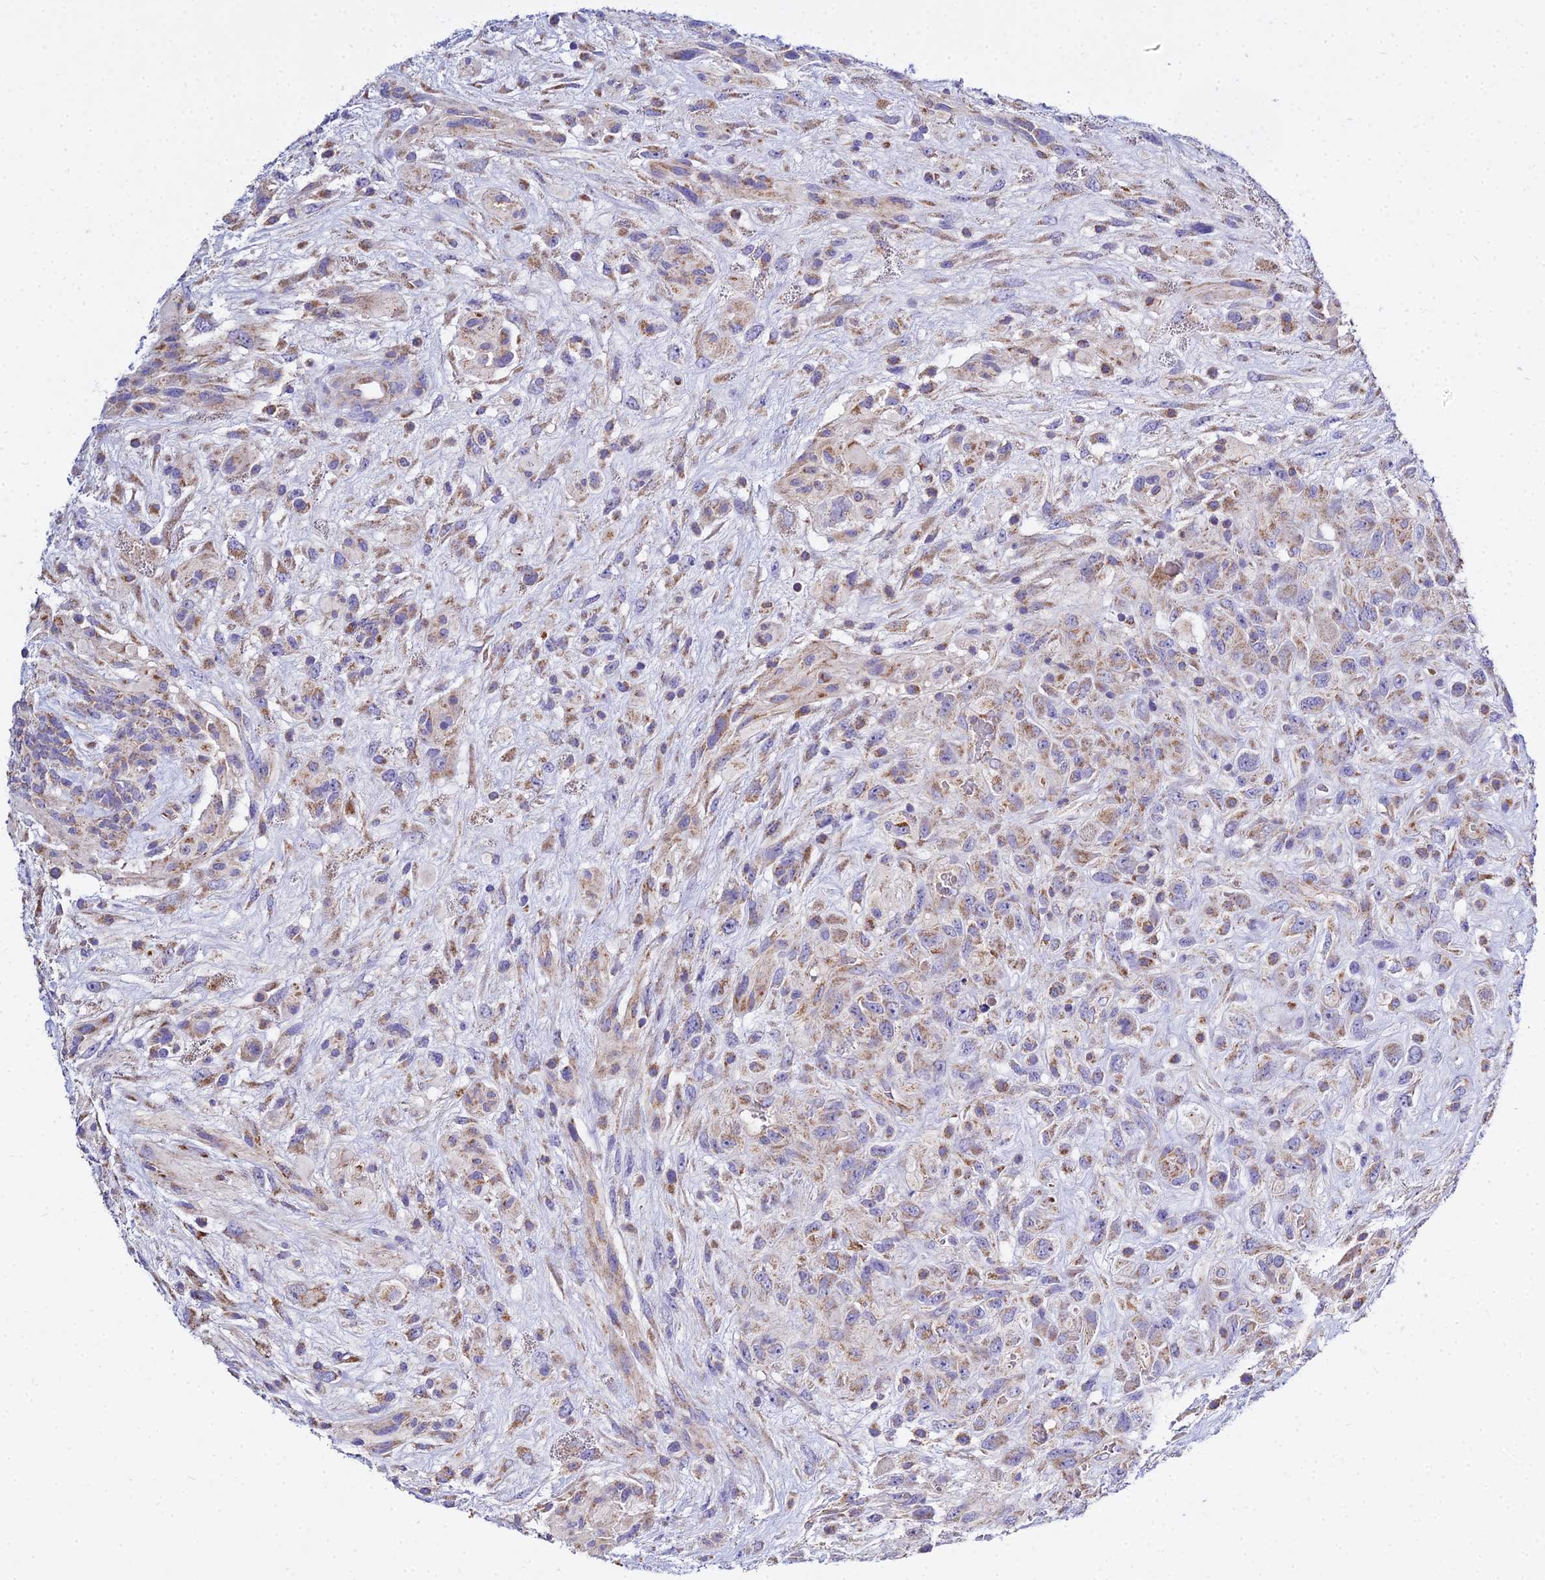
{"staining": {"intensity": "weak", "quantity": ">75%", "location": "cytoplasmic/membranous"}, "tissue": "glioma", "cell_type": "Tumor cells", "image_type": "cancer", "snomed": [{"axis": "morphology", "description": "Glioma, malignant, High grade"}, {"axis": "topography", "description": "Brain"}], "caption": "Immunohistochemistry (IHC) of human malignant high-grade glioma displays low levels of weak cytoplasmic/membranous positivity in approximately >75% of tumor cells. The staining was performed using DAB, with brown indicating positive protein expression. Nuclei are stained blue with hematoxylin.", "gene": "TYW5", "patient": {"sex": "male", "age": 61}}